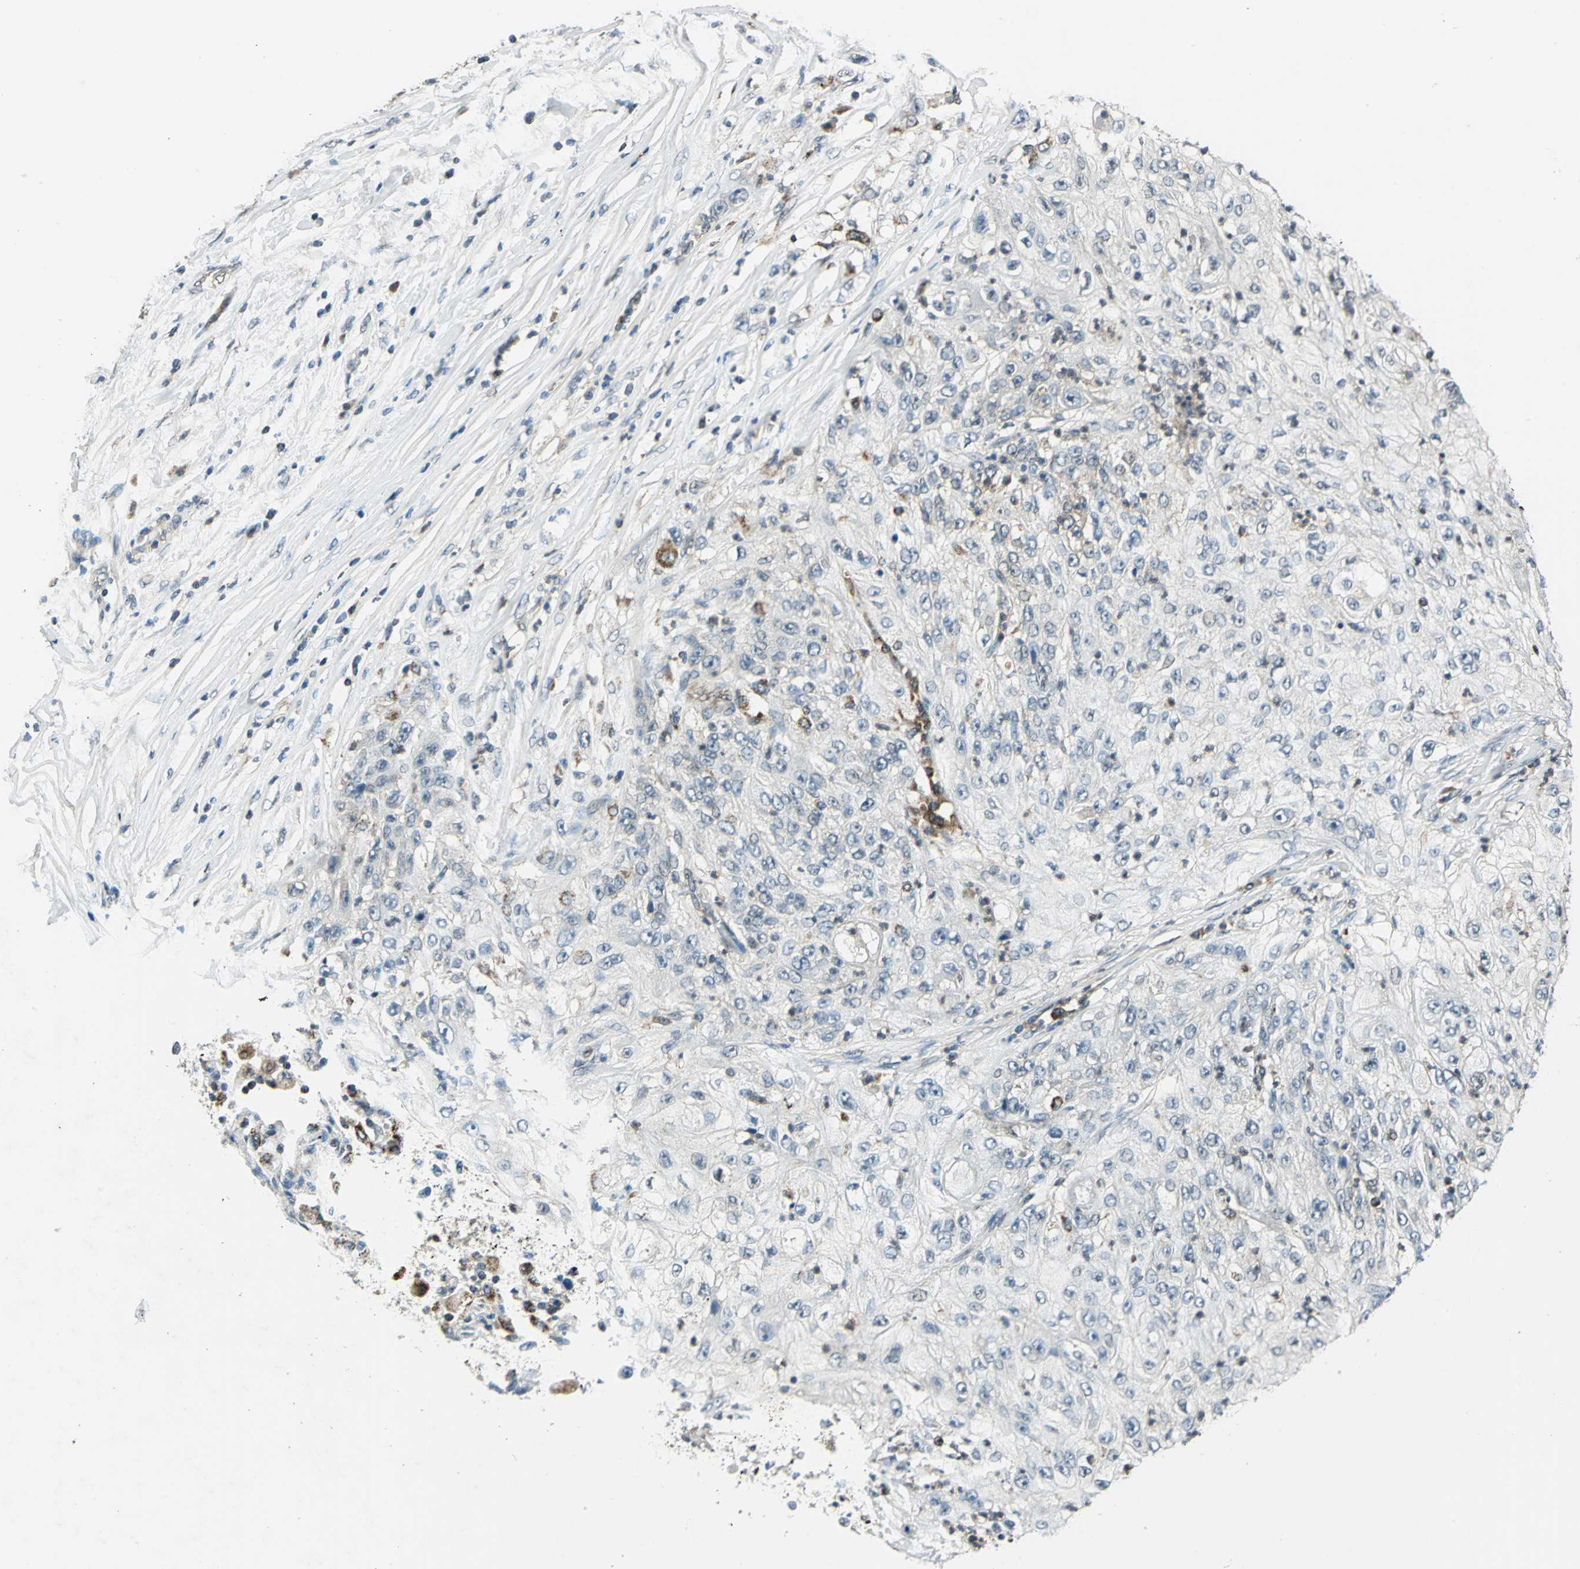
{"staining": {"intensity": "negative", "quantity": "none", "location": "none"}, "tissue": "lung cancer", "cell_type": "Tumor cells", "image_type": "cancer", "snomed": [{"axis": "morphology", "description": "Inflammation, NOS"}, {"axis": "morphology", "description": "Squamous cell carcinoma, NOS"}, {"axis": "topography", "description": "Lymph node"}, {"axis": "topography", "description": "Soft tissue"}, {"axis": "topography", "description": "Lung"}], "caption": "Immunohistochemistry histopathology image of neoplastic tissue: human squamous cell carcinoma (lung) stained with DAB displays no significant protein expression in tumor cells.", "gene": "NUDT2", "patient": {"sex": "male", "age": 66}}